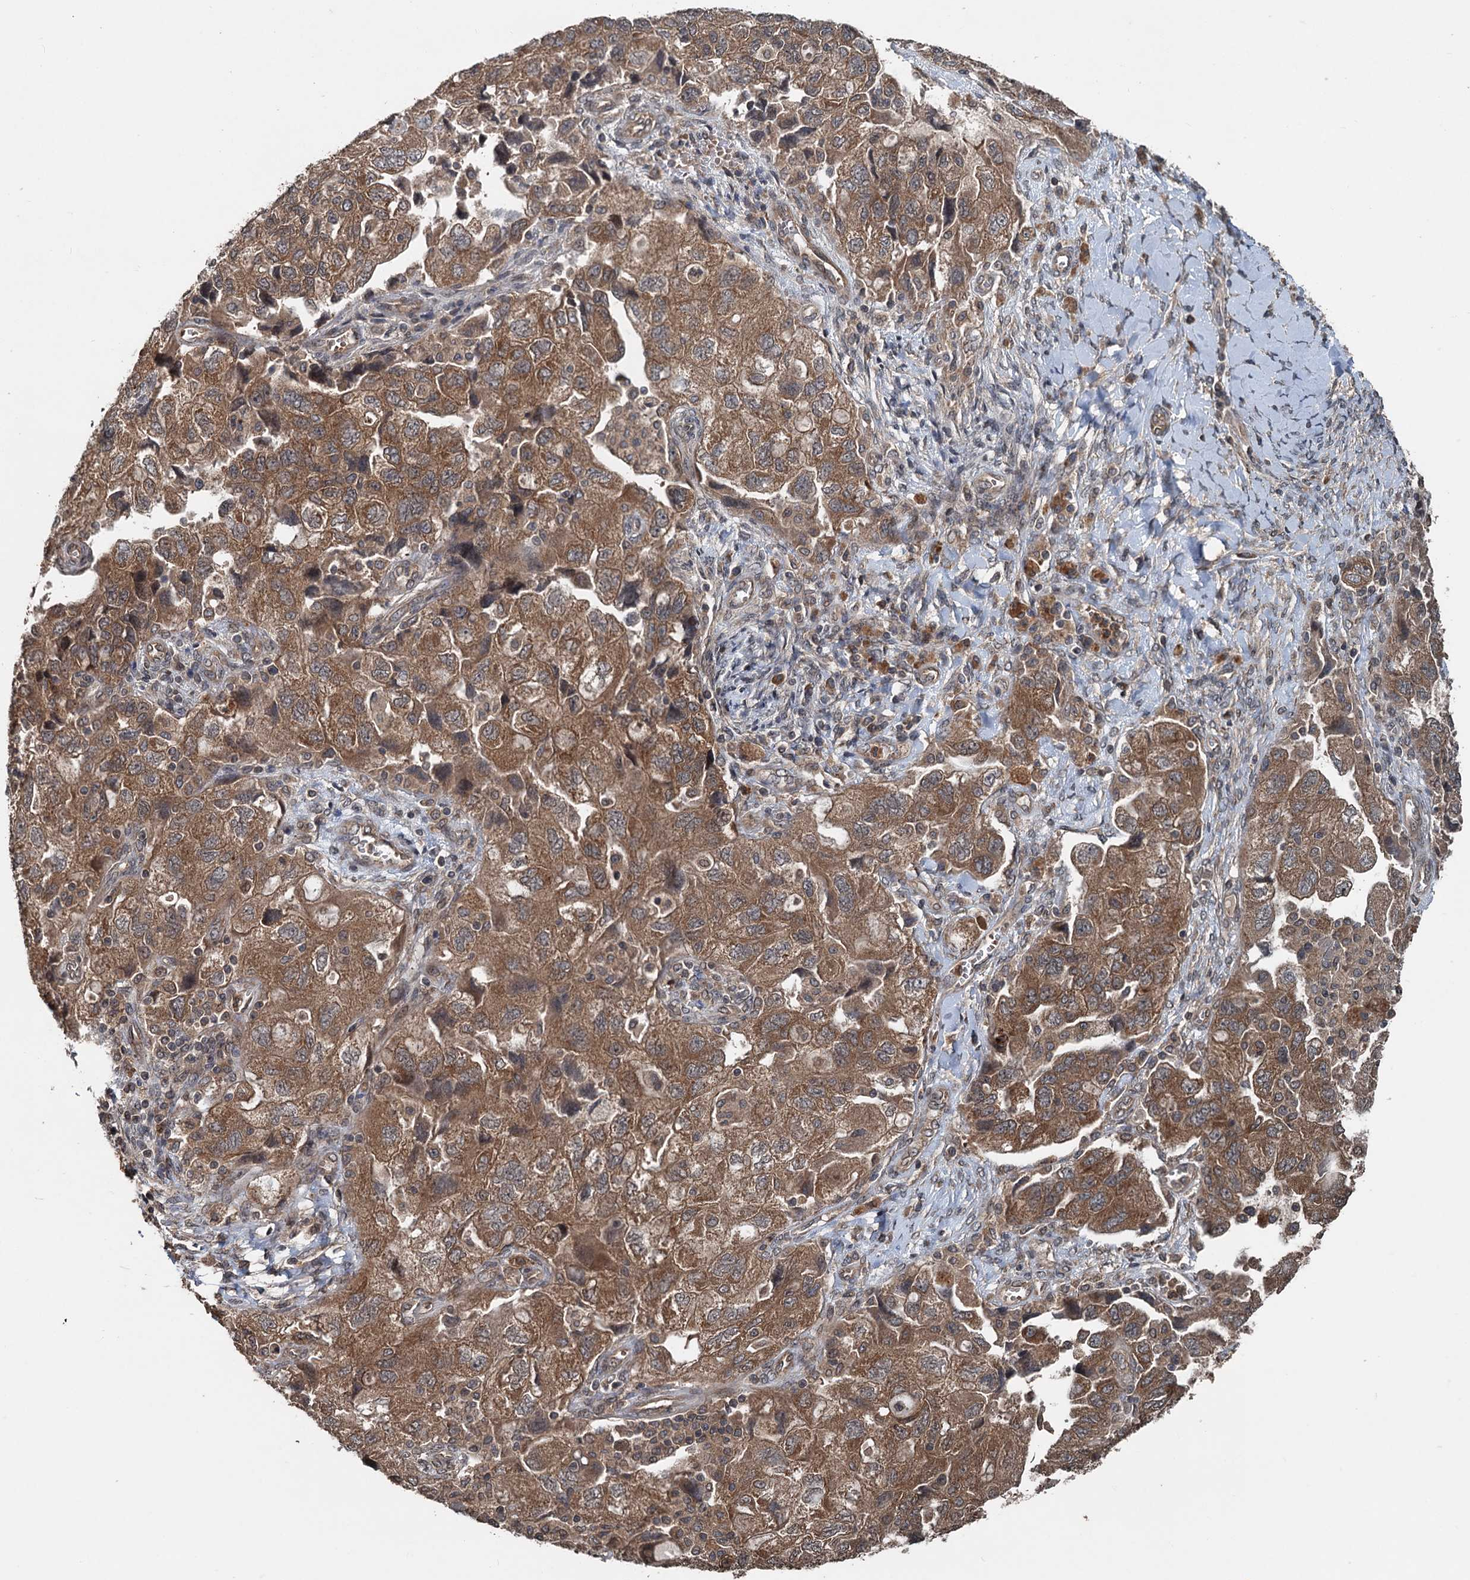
{"staining": {"intensity": "moderate", "quantity": ">75%", "location": "cytoplasmic/membranous"}, "tissue": "ovarian cancer", "cell_type": "Tumor cells", "image_type": "cancer", "snomed": [{"axis": "morphology", "description": "Carcinoma, NOS"}, {"axis": "morphology", "description": "Cystadenocarcinoma, serous, NOS"}, {"axis": "topography", "description": "Ovary"}], "caption": "A brown stain shows moderate cytoplasmic/membranous positivity of a protein in ovarian cancer tumor cells.", "gene": "N4BP2L2", "patient": {"sex": "female", "age": 69}}